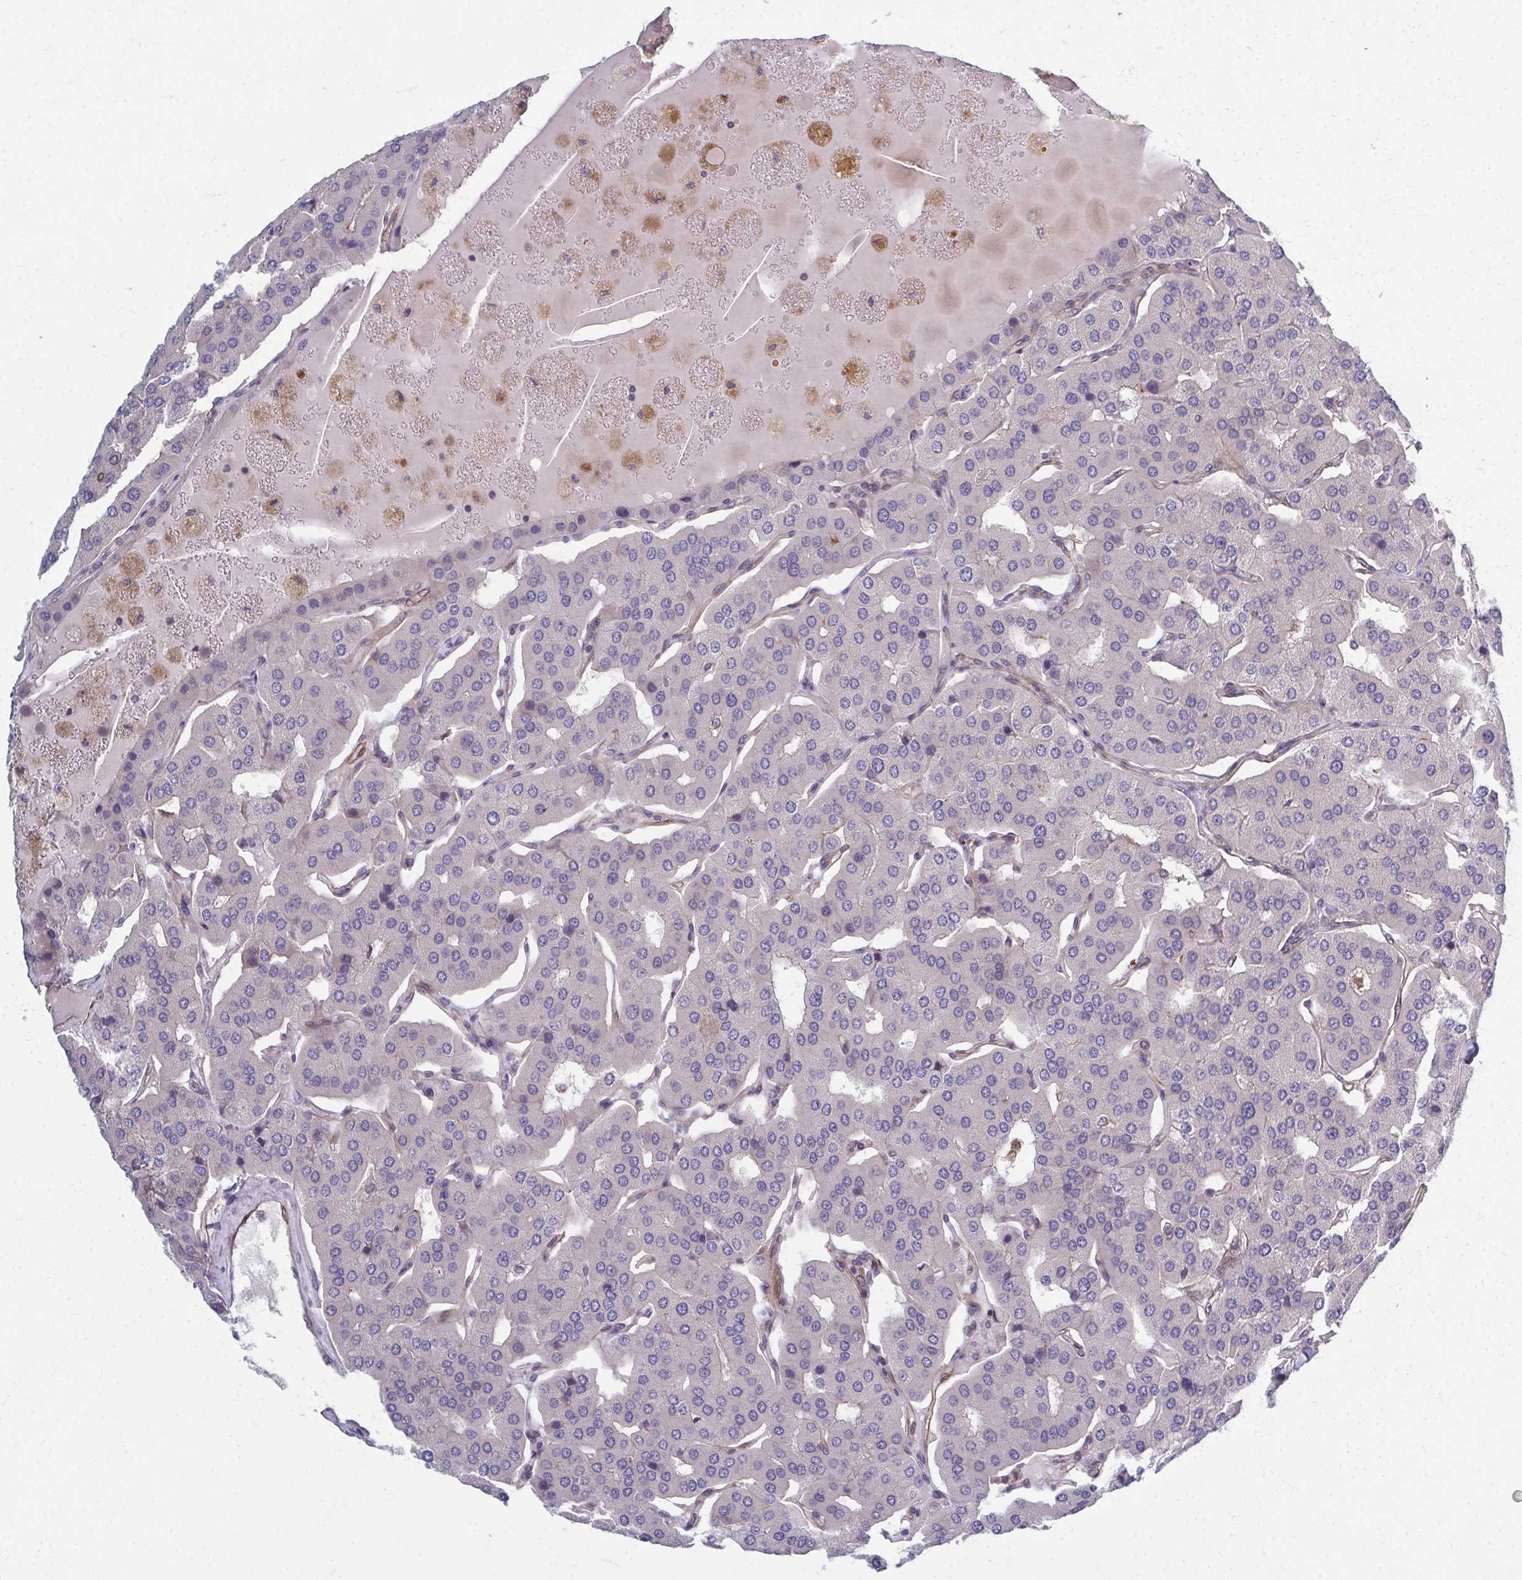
{"staining": {"intensity": "negative", "quantity": "none", "location": "none"}, "tissue": "parathyroid gland", "cell_type": "Glandular cells", "image_type": "normal", "snomed": [{"axis": "morphology", "description": "Normal tissue, NOS"}, {"axis": "morphology", "description": "Adenoma, NOS"}, {"axis": "topography", "description": "Parathyroid gland"}], "caption": "This photomicrograph is of benign parathyroid gland stained with IHC to label a protein in brown with the nuclei are counter-stained blue. There is no staining in glandular cells.", "gene": "EID2B", "patient": {"sex": "female", "age": 86}}